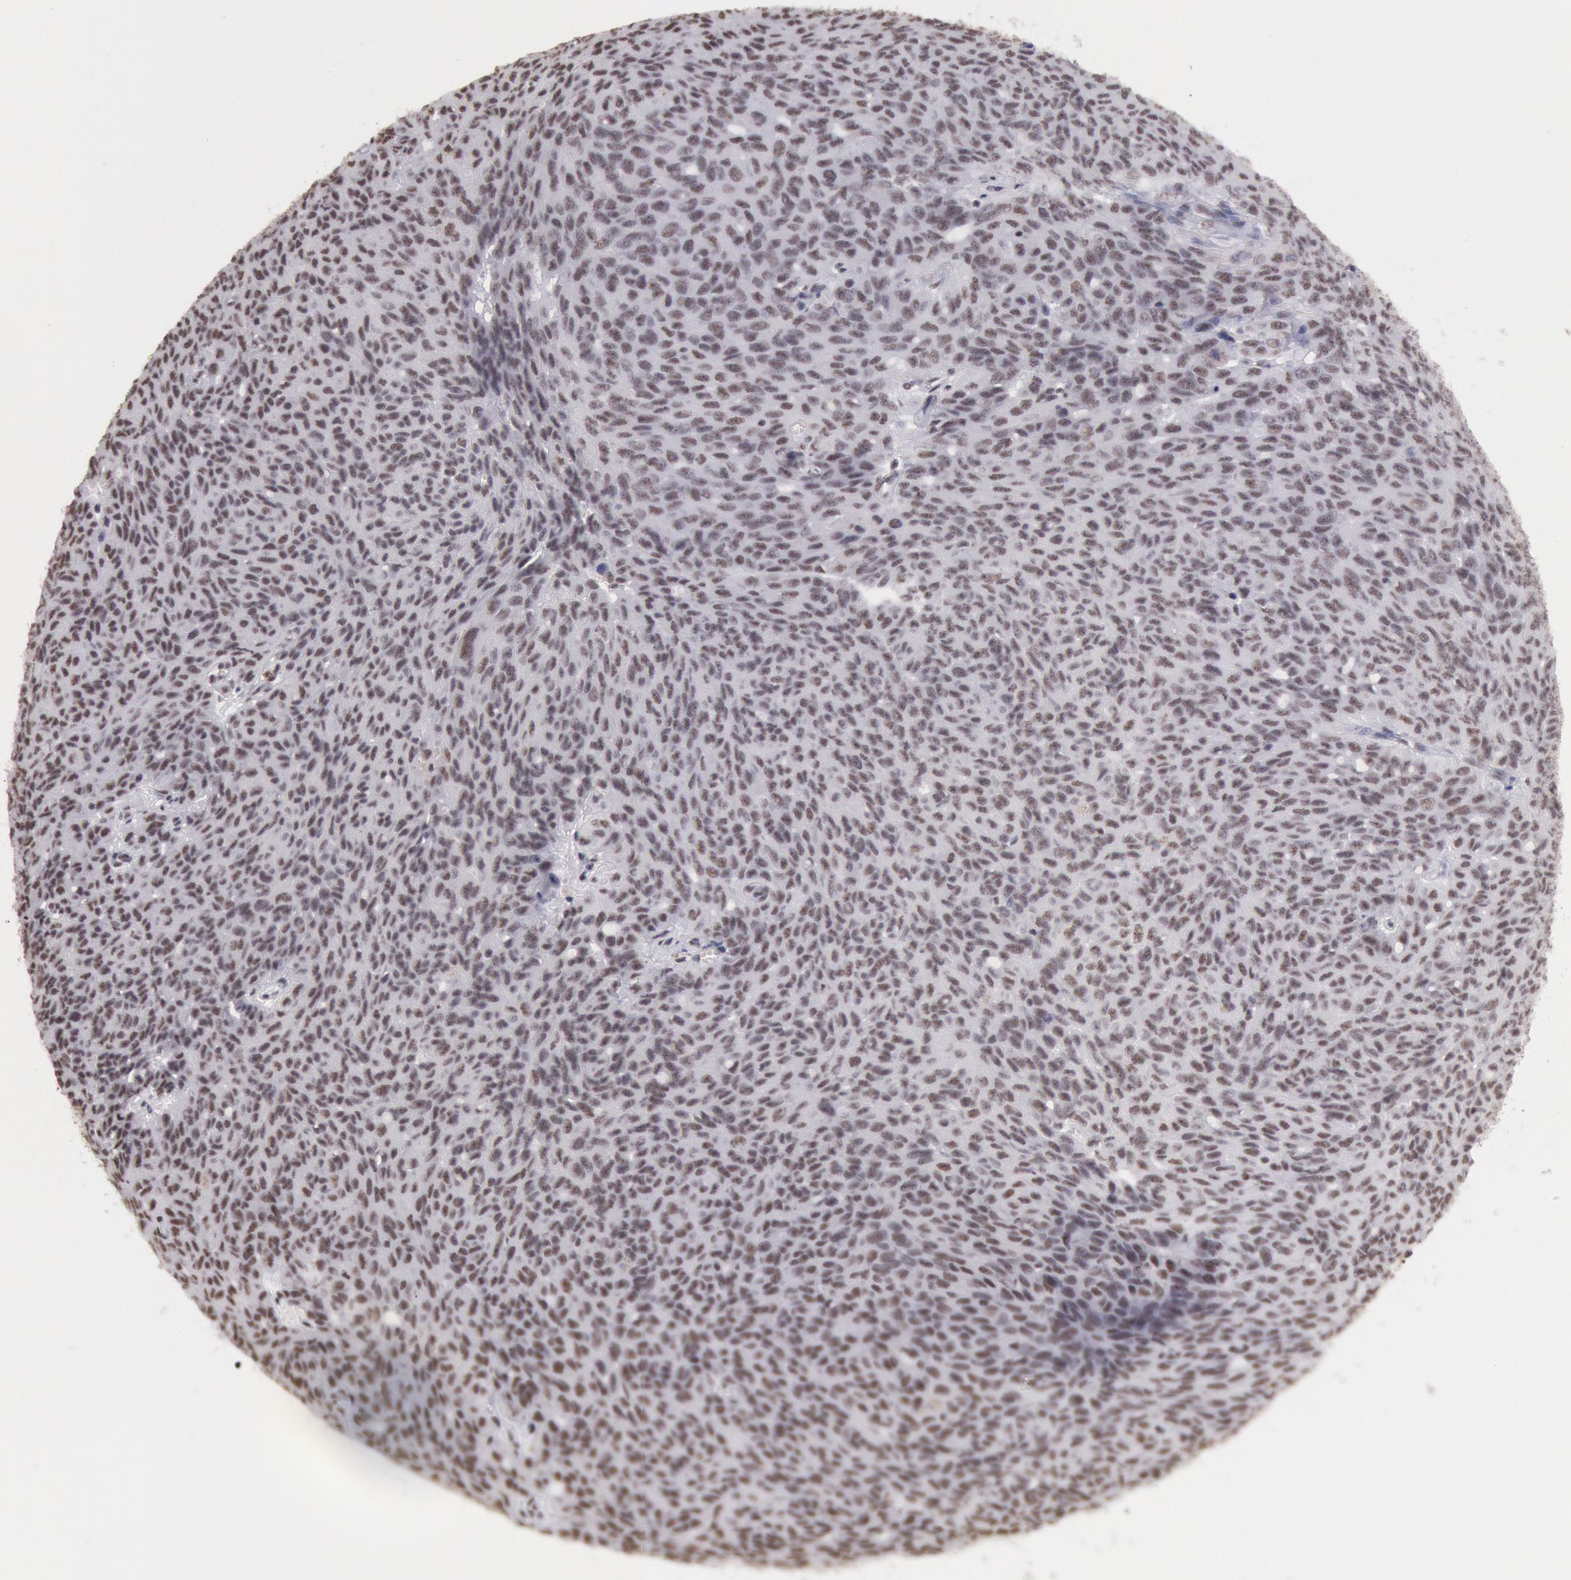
{"staining": {"intensity": "weak", "quantity": ">75%", "location": "nuclear"}, "tissue": "ovarian cancer", "cell_type": "Tumor cells", "image_type": "cancer", "snomed": [{"axis": "morphology", "description": "Carcinoma, endometroid"}, {"axis": "topography", "description": "Ovary"}], "caption": "Immunohistochemical staining of ovarian cancer demonstrates weak nuclear protein positivity in approximately >75% of tumor cells.", "gene": "SNRPD3", "patient": {"sex": "female", "age": 60}}